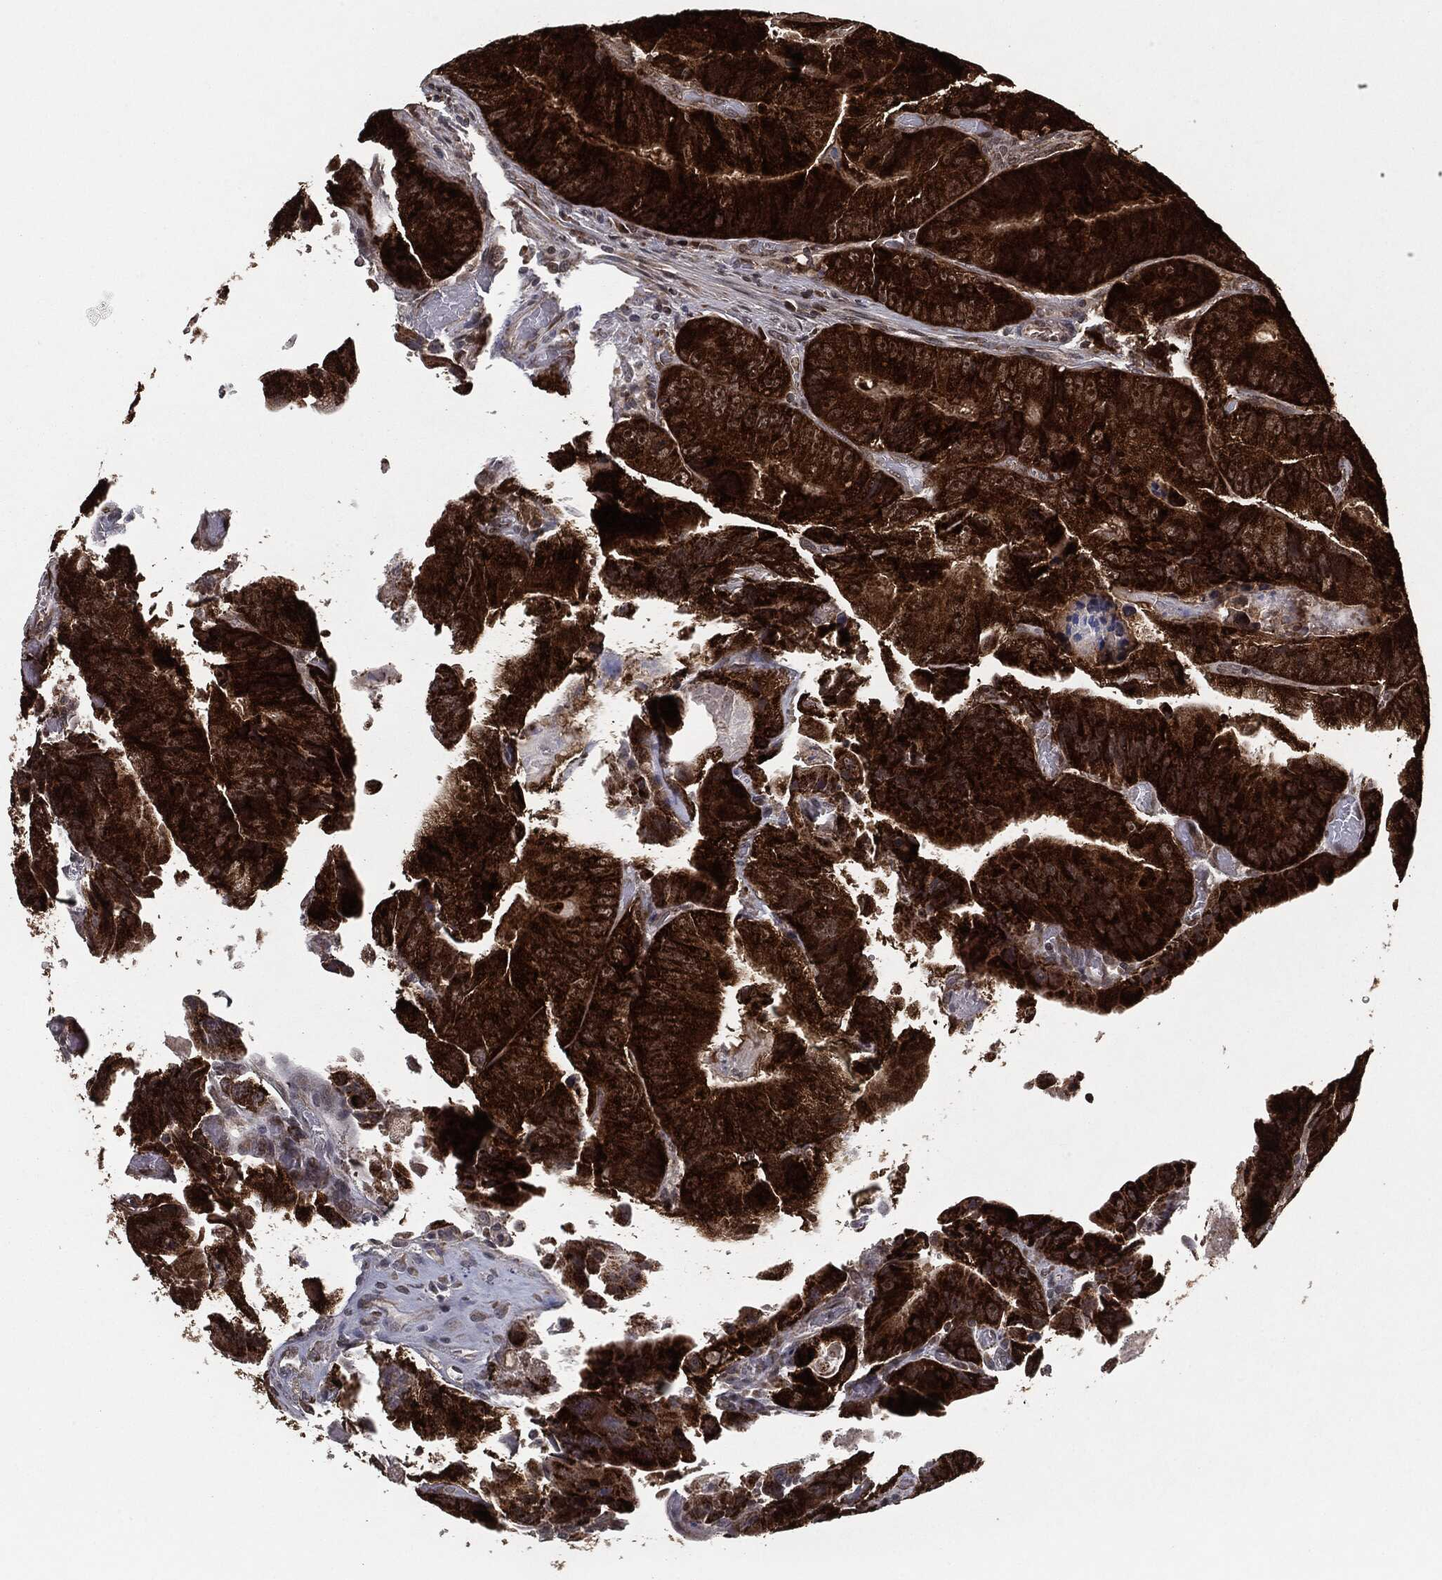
{"staining": {"intensity": "strong", "quantity": ">75%", "location": "cytoplasmic/membranous"}, "tissue": "colorectal cancer", "cell_type": "Tumor cells", "image_type": "cancer", "snomed": [{"axis": "morphology", "description": "Adenocarcinoma, NOS"}, {"axis": "topography", "description": "Colon"}], "caption": "The immunohistochemical stain highlights strong cytoplasmic/membranous positivity in tumor cells of colorectal cancer tissue.", "gene": "CHCHD2", "patient": {"sex": "female", "age": 86}}